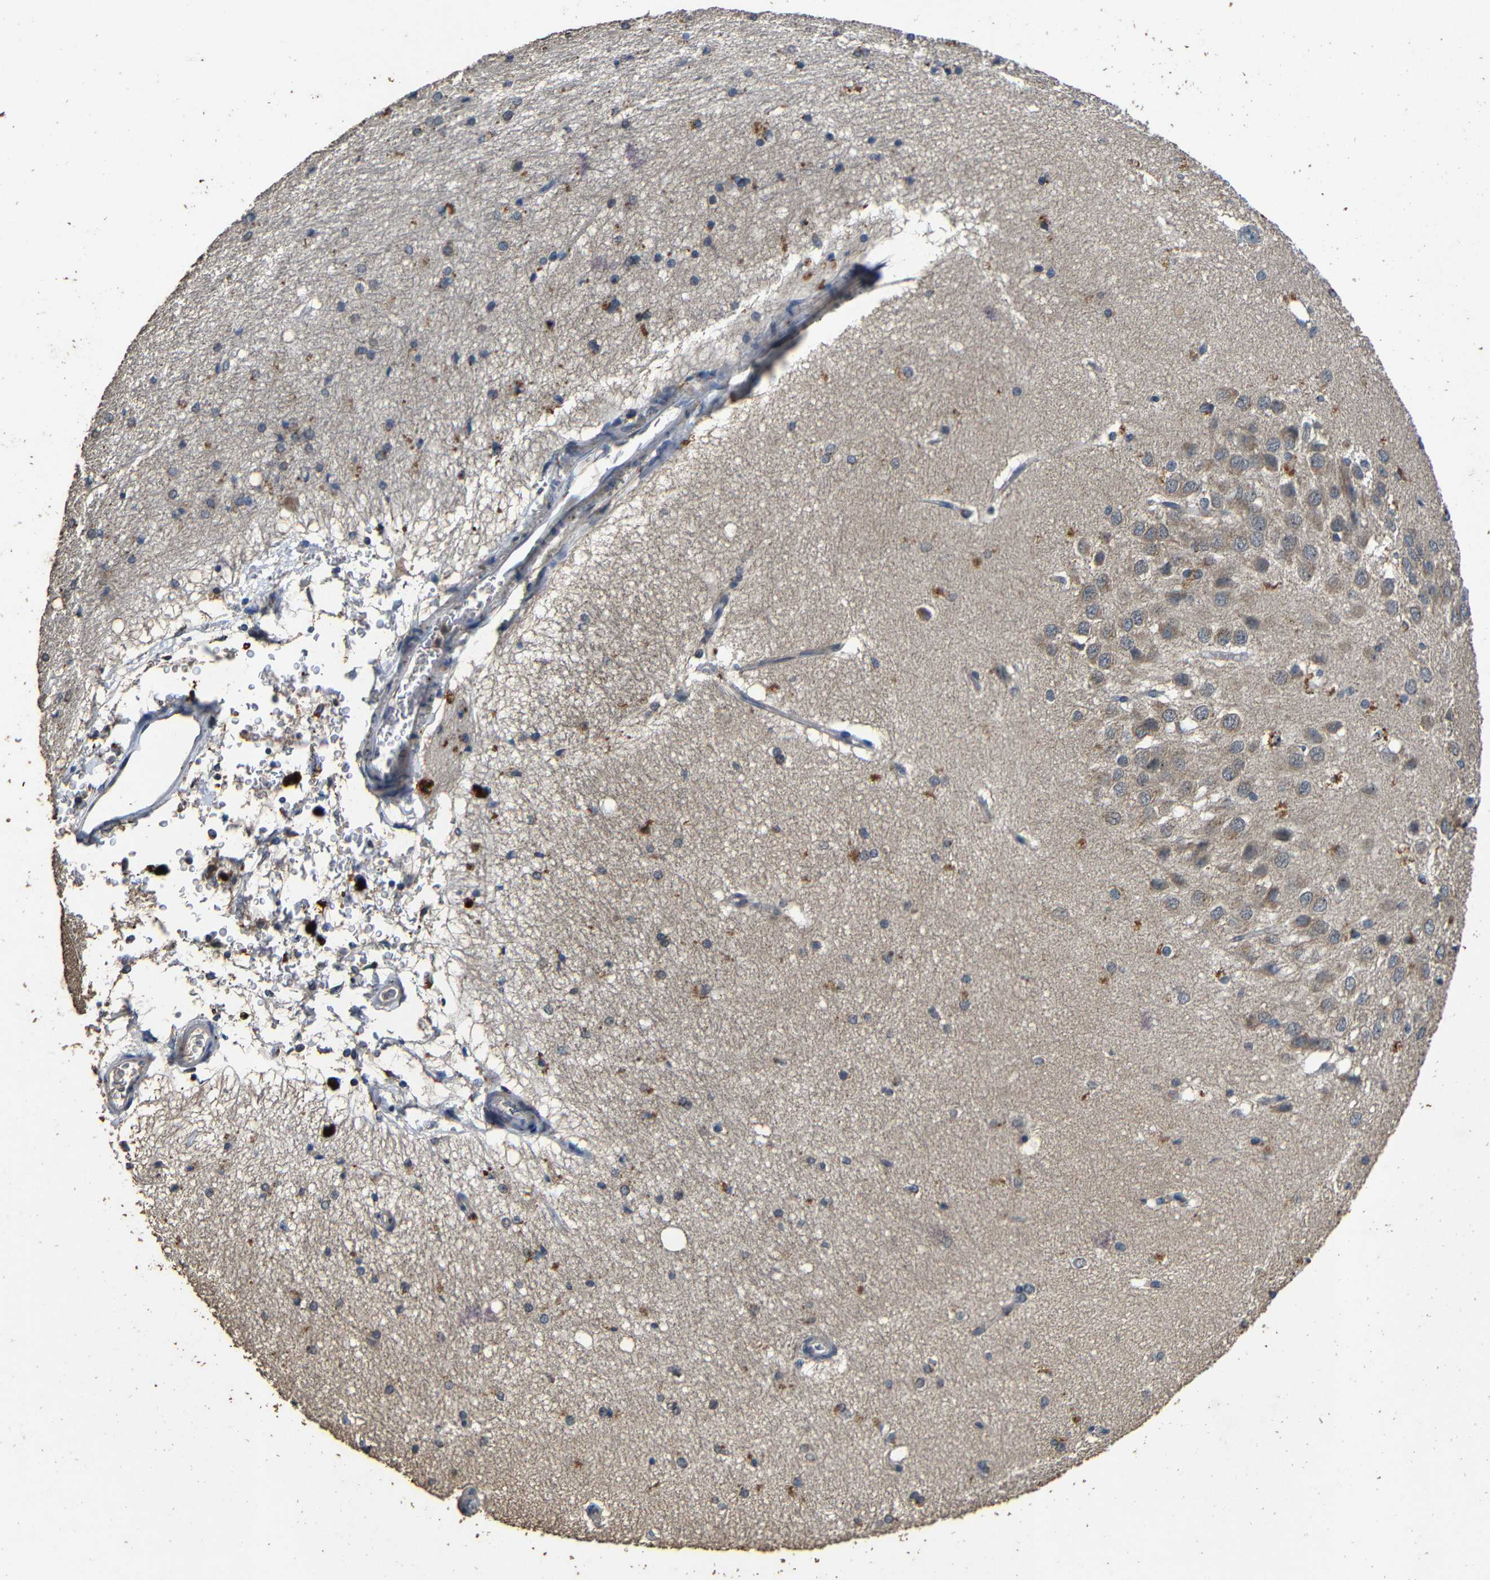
{"staining": {"intensity": "moderate", "quantity": "25%-75%", "location": "cytoplasmic/membranous"}, "tissue": "hippocampus", "cell_type": "Glial cells", "image_type": "normal", "snomed": [{"axis": "morphology", "description": "Normal tissue, NOS"}, {"axis": "topography", "description": "Hippocampus"}], "caption": "Moderate cytoplasmic/membranous expression for a protein is appreciated in approximately 25%-75% of glial cells of unremarkable hippocampus using immunohistochemistry (IHC).", "gene": "C6orf89", "patient": {"sex": "female", "age": 19}}